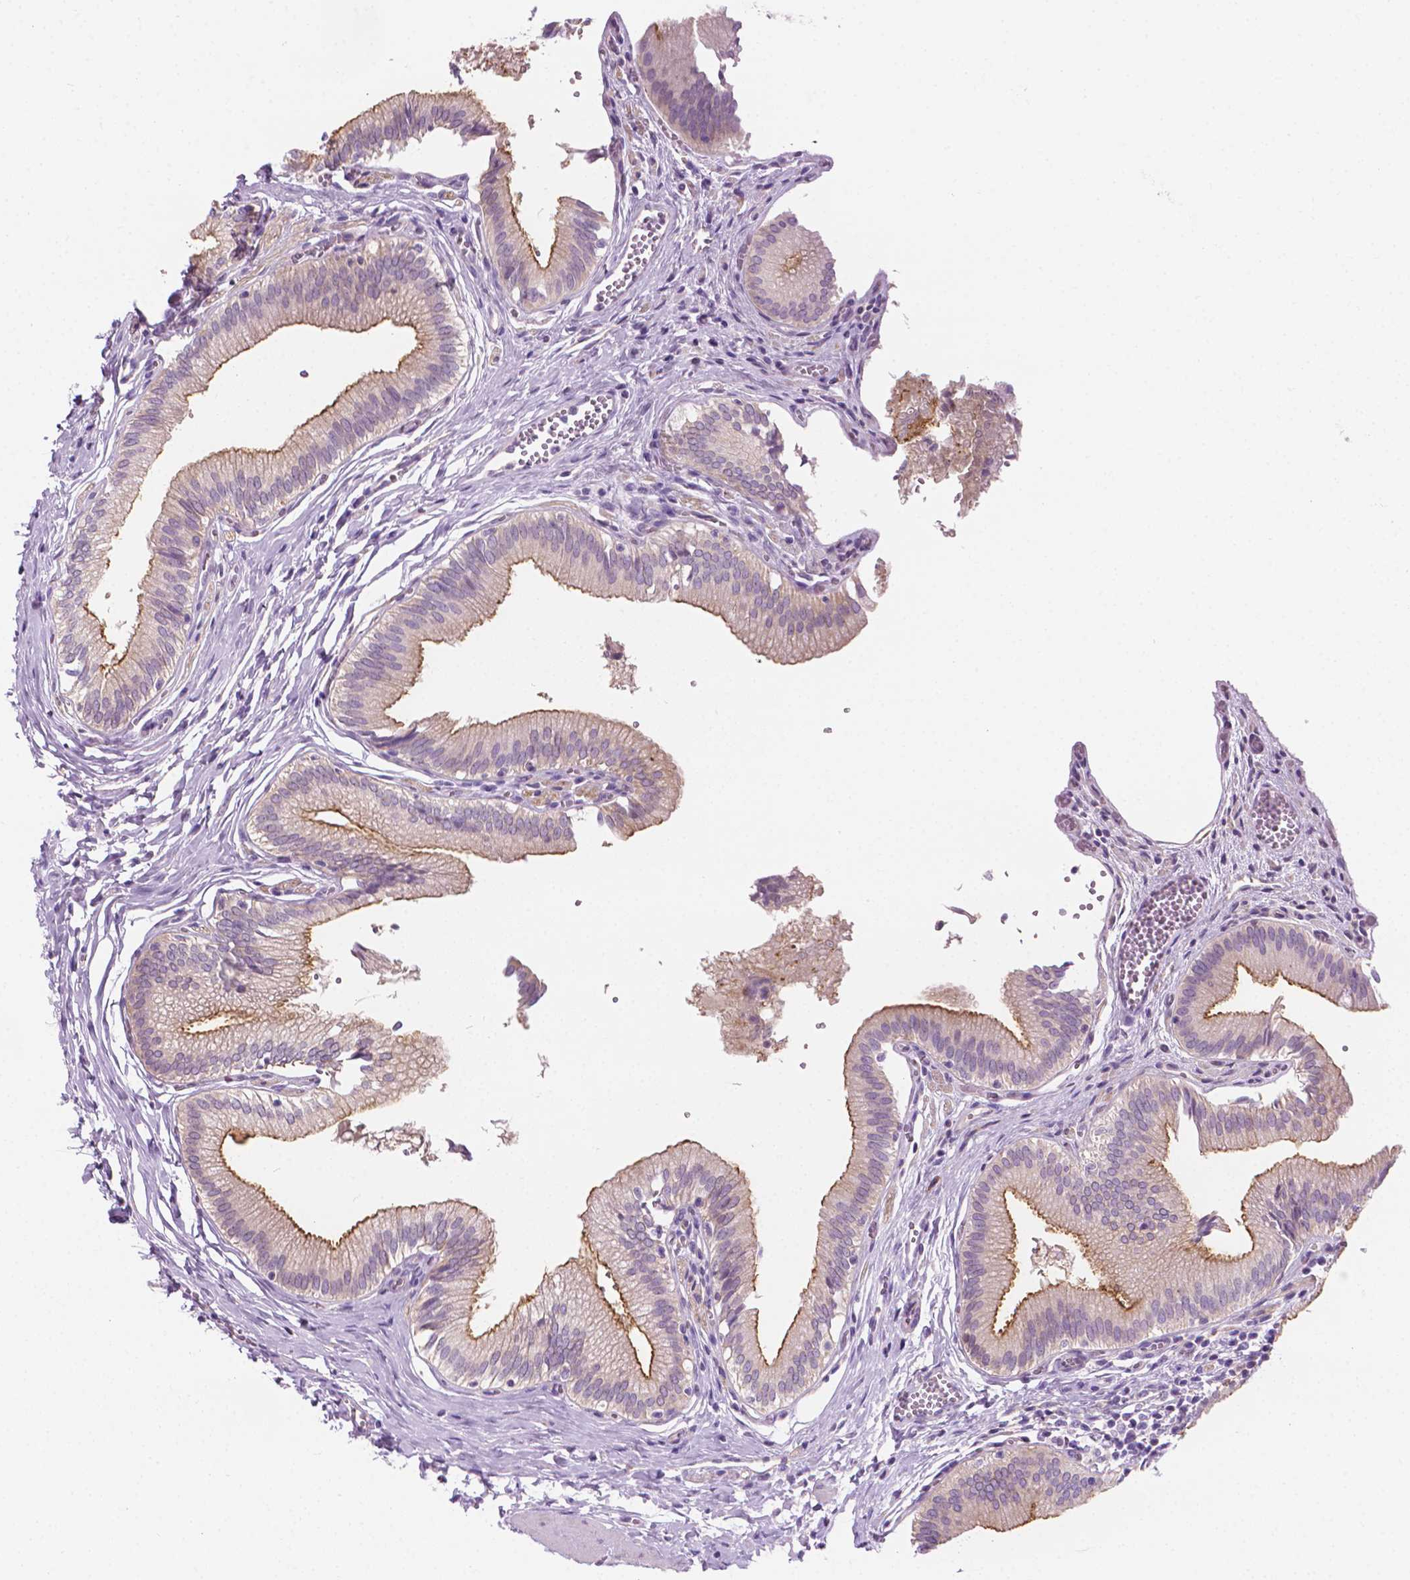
{"staining": {"intensity": "moderate", "quantity": "25%-75%", "location": "cytoplasmic/membranous"}, "tissue": "gallbladder", "cell_type": "Glandular cells", "image_type": "normal", "snomed": [{"axis": "morphology", "description": "Normal tissue, NOS"}, {"axis": "topography", "description": "Gallbladder"}, {"axis": "topography", "description": "Peripheral nerve tissue"}], "caption": "Gallbladder stained for a protein (brown) exhibits moderate cytoplasmic/membranous positive expression in approximately 25%-75% of glandular cells.", "gene": "EPPK1", "patient": {"sex": "male", "age": 17}}